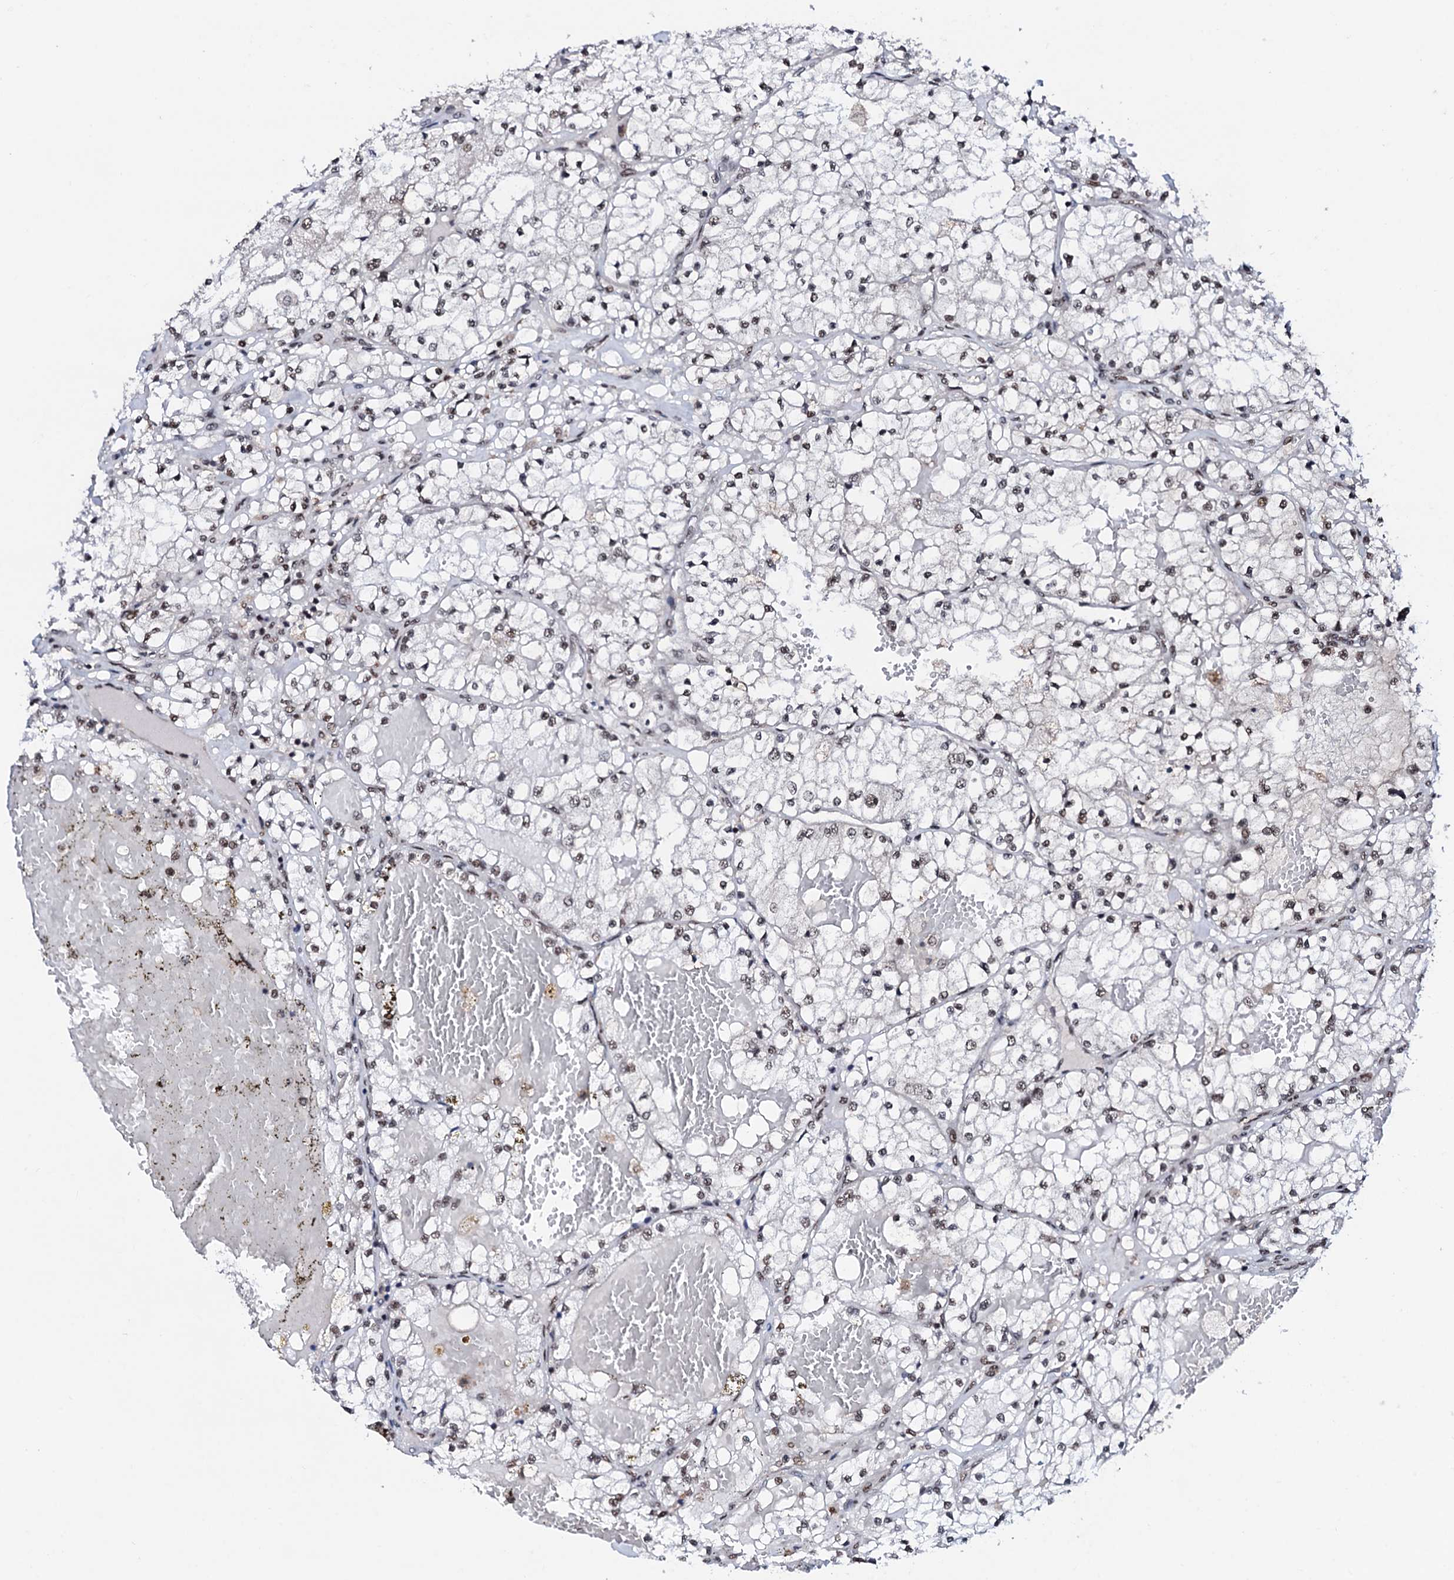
{"staining": {"intensity": "weak", "quantity": "25%-75%", "location": "nuclear"}, "tissue": "renal cancer", "cell_type": "Tumor cells", "image_type": "cancer", "snomed": [{"axis": "morphology", "description": "Normal tissue, NOS"}, {"axis": "morphology", "description": "Adenocarcinoma, NOS"}, {"axis": "topography", "description": "Kidney"}], "caption": "Immunohistochemical staining of renal adenocarcinoma displays low levels of weak nuclear staining in about 25%-75% of tumor cells.", "gene": "PRPF18", "patient": {"sex": "male", "age": 68}}